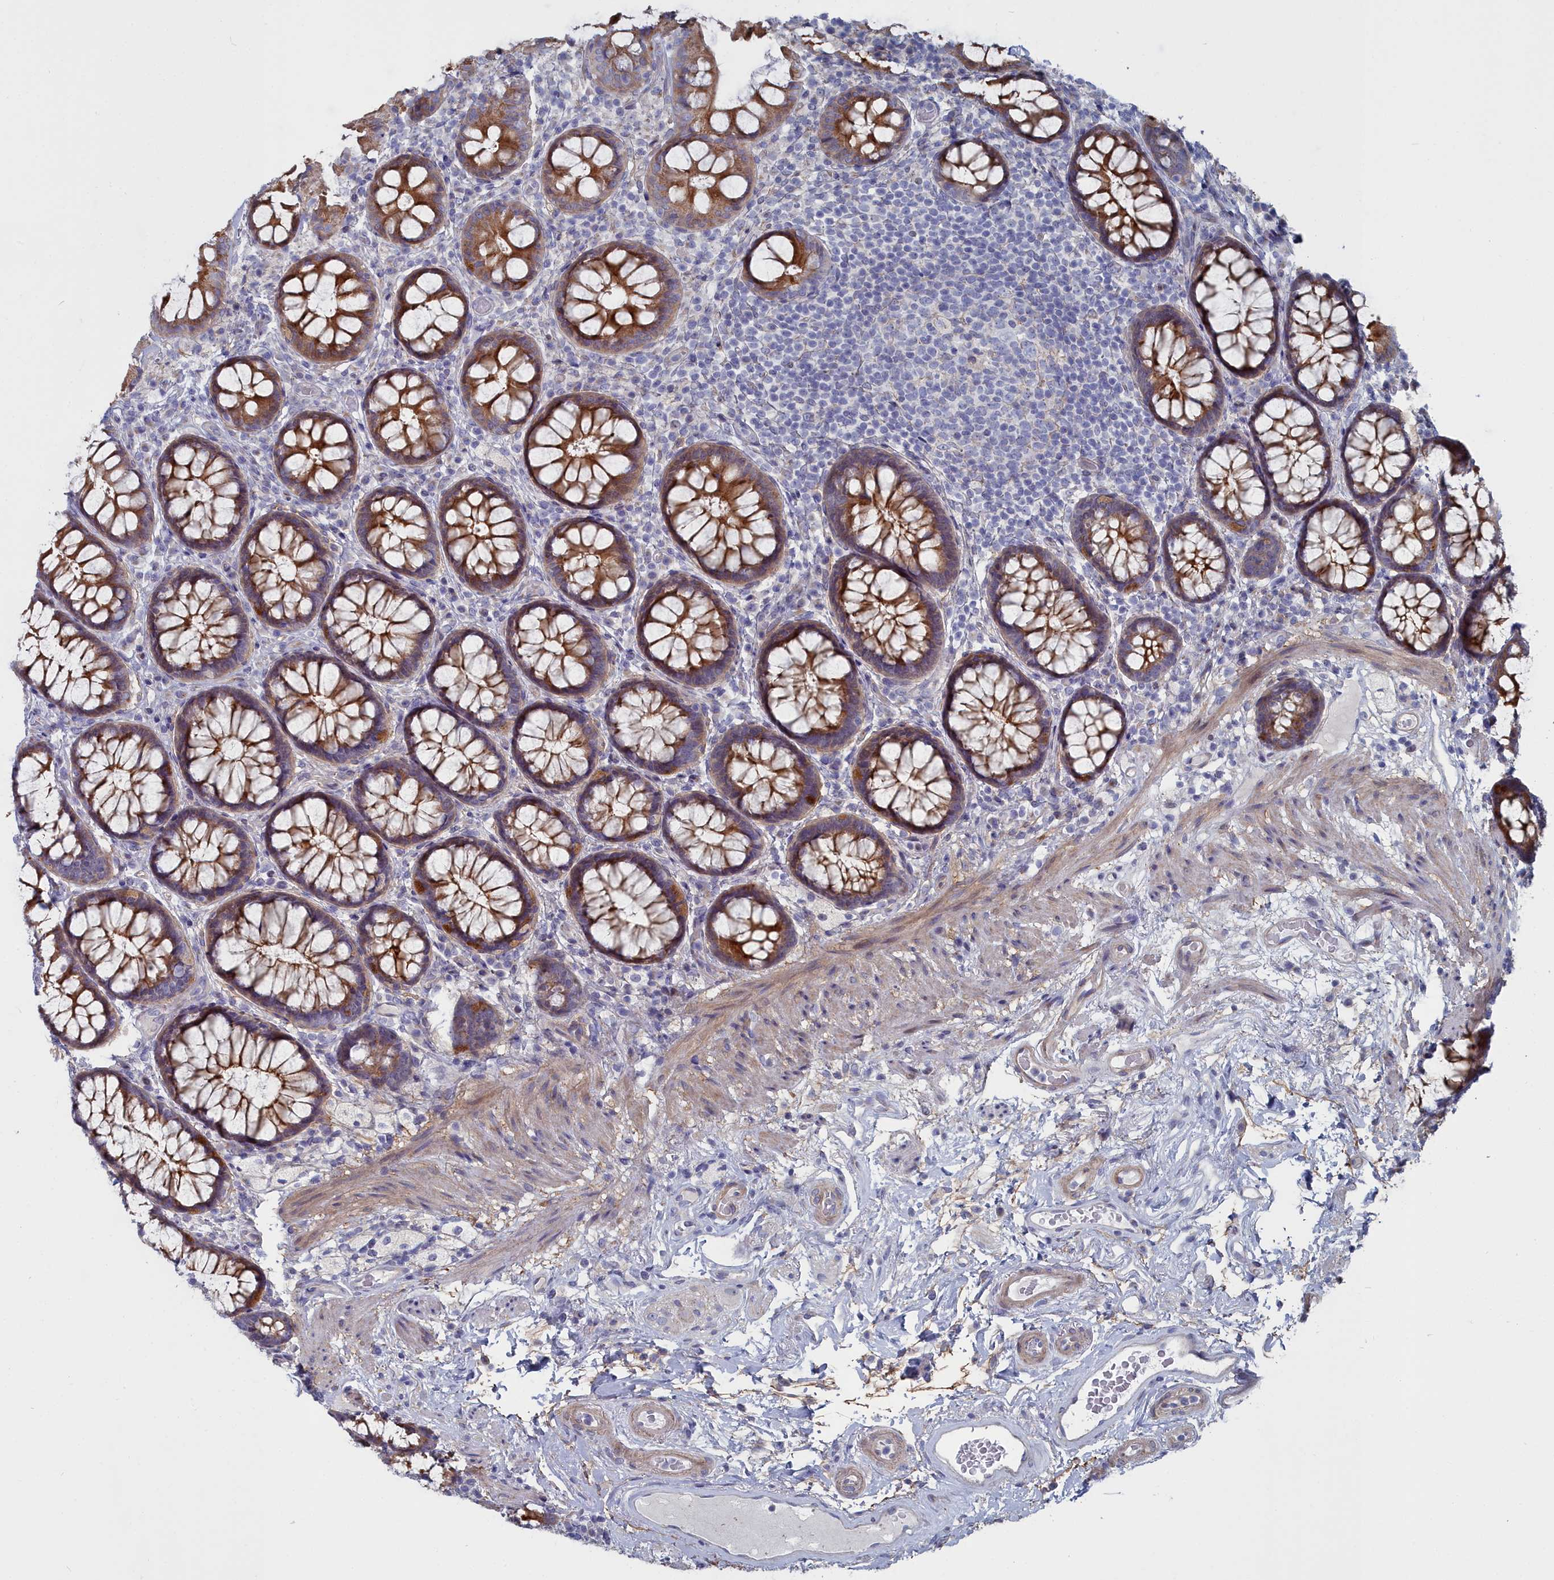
{"staining": {"intensity": "strong", "quantity": ">75%", "location": "cytoplasmic/membranous"}, "tissue": "rectum", "cell_type": "Glandular cells", "image_type": "normal", "snomed": [{"axis": "morphology", "description": "Normal tissue, NOS"}, {"axis": "topography", "description": "Rectum"}], "caption": "Glandular cells exhibit high levels of strong cytoplasmic/membranous expression in approximately >75% of cells in normal human rectum. (brown staining indicates protein expression, while blue staining denotes nuclei).", "gene": "SHISAL2A", "patient": {"sex": "male", "age": 83}}